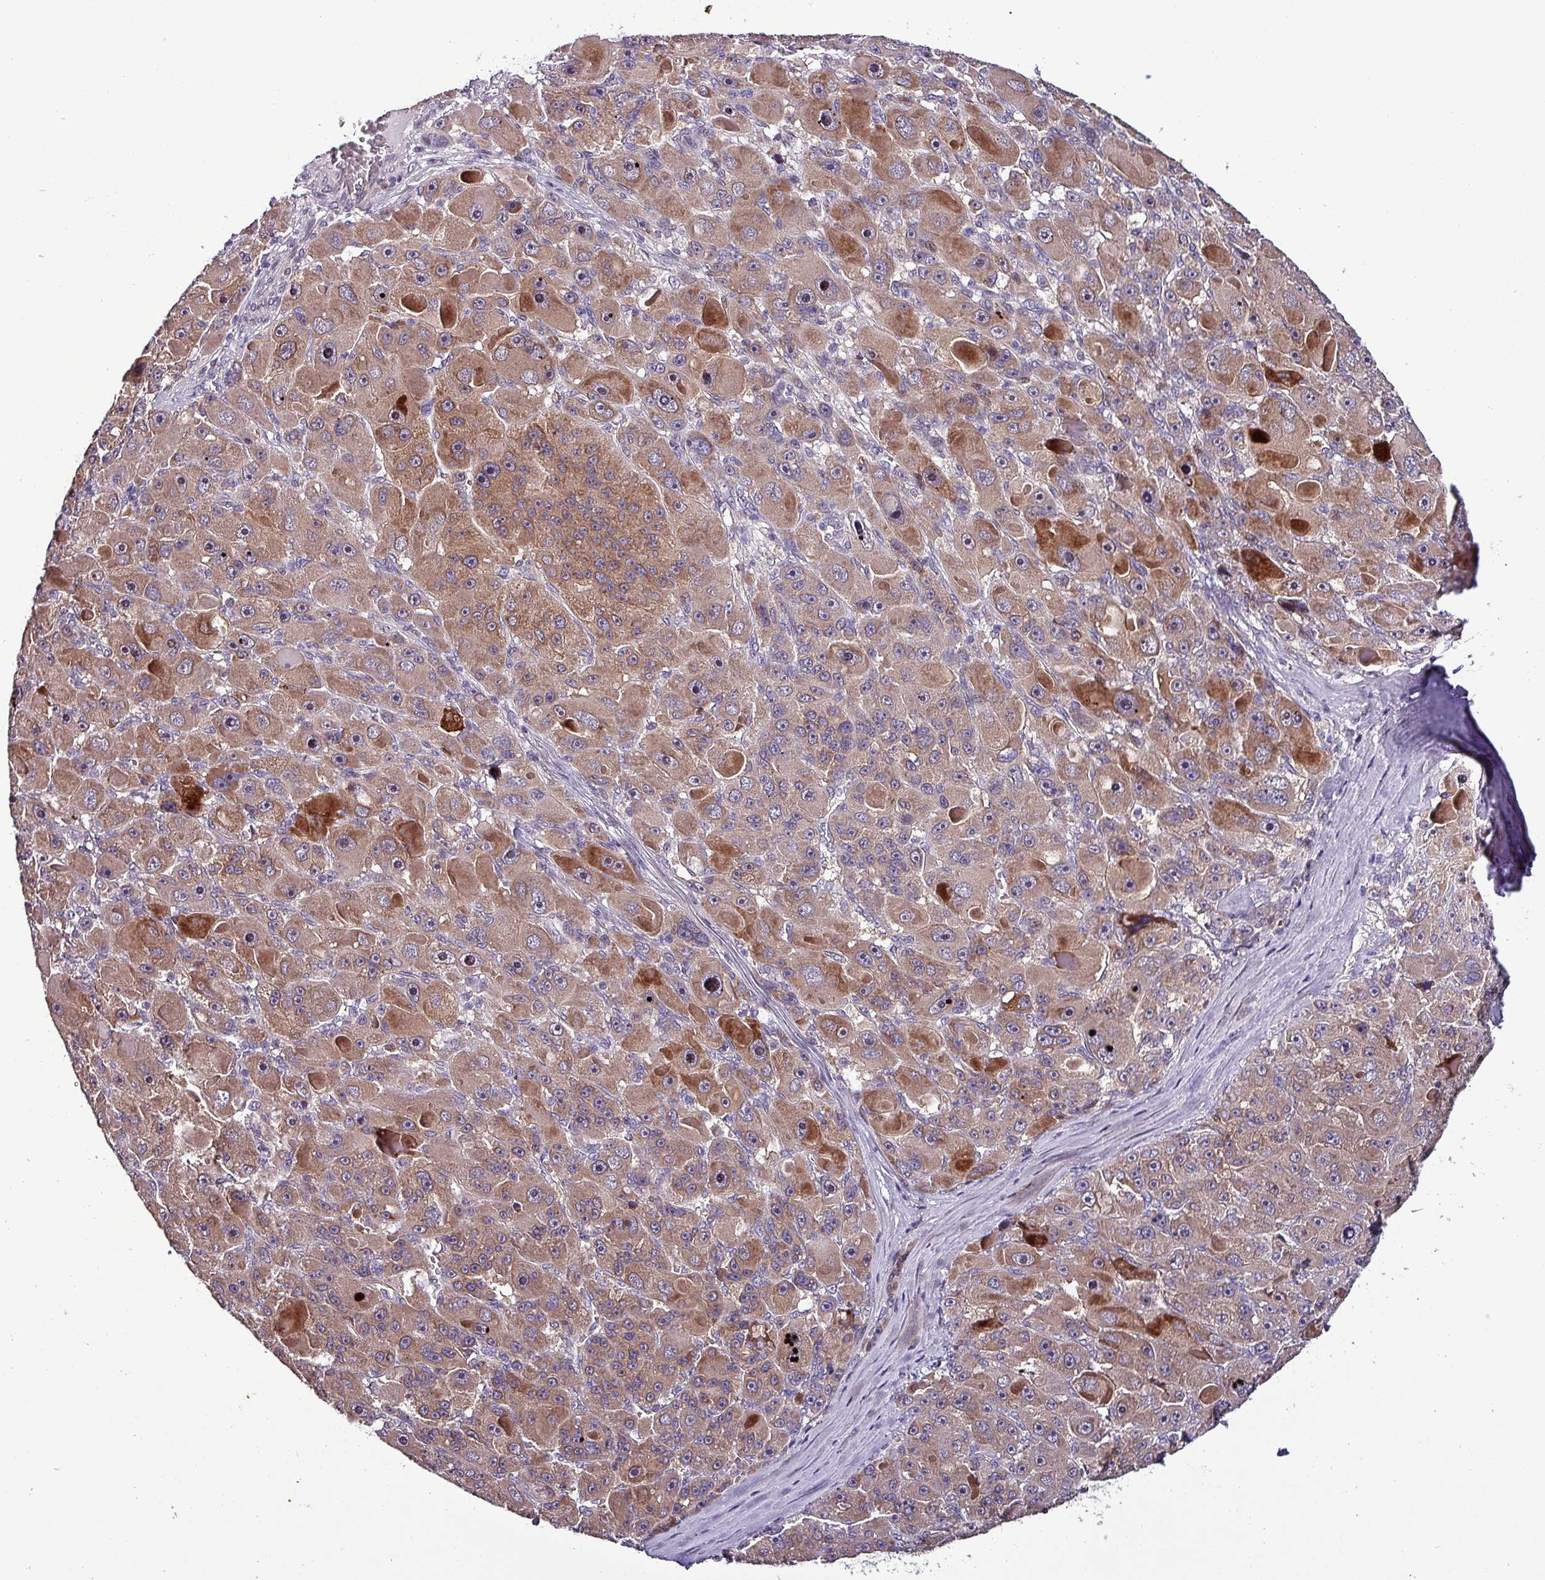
{"staining": {"intensity": "moderate", "quantity": ">75%", "location": "cytoplasmic/membranous"}, "tissue": "liver cancer", "cell_type": "Tumor cells", "image_type": "cancer", "snomed": [{"axis": "morphology", "description": "Carcinoma, Hepatocellular, NOS"}, {"axis": "topography", "description": "Liver"}], "caption": "This is a photomicrograph of immunohistochemistry (IHC) staining of hepatocellular carcinoma (liver), which shows moderate positivity in the cytoplasmic/membranous of tumor cells.", "gene": "GRAPL", "patient": {"sex": "male", "age": 76}}